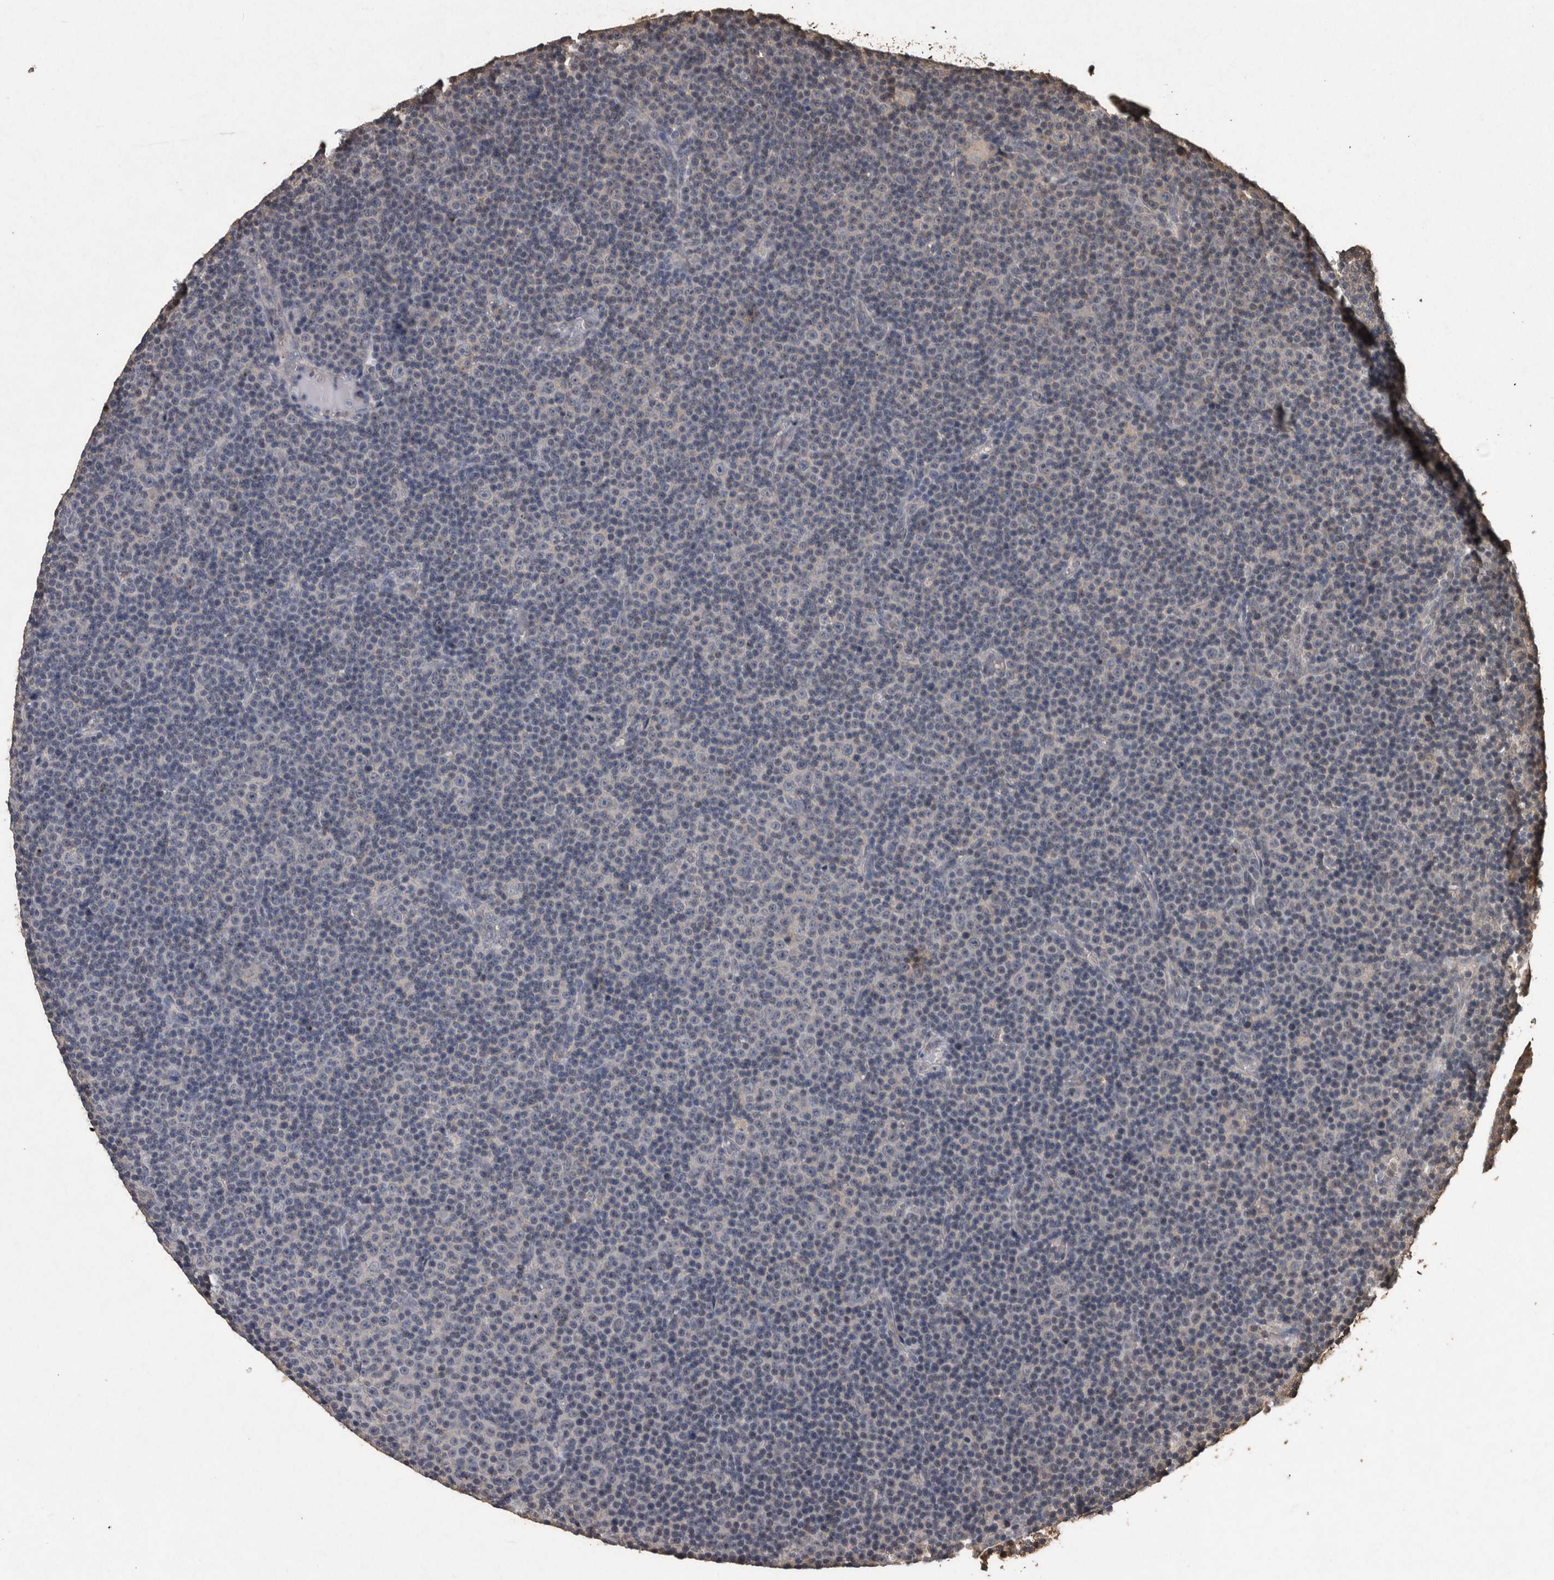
{"staining": {"intensity": "negative", "quantity": "none", "location": "none"}, "tissue": "lymphoma", "cell_type": "Tumor cells", "image_type": "cancer", "snomed": [{"axis": "morphology", "description": "Malignant lymphoma, non-Hodgkin's type, Low grade"}, {"axis": "topography", "description": "Lymph node"}], "caption": "A micrograph of low-grade malignant lymphoma, non-Hodgkin's type stained for a protein exhibits no brown staining in tumor cells. The staining is performed using DAB brown chromogen with nuclei counter-stained in using hematoxylin.", "gene": "FGFRL1", "patient": {"sex": "female", "age": 67}}